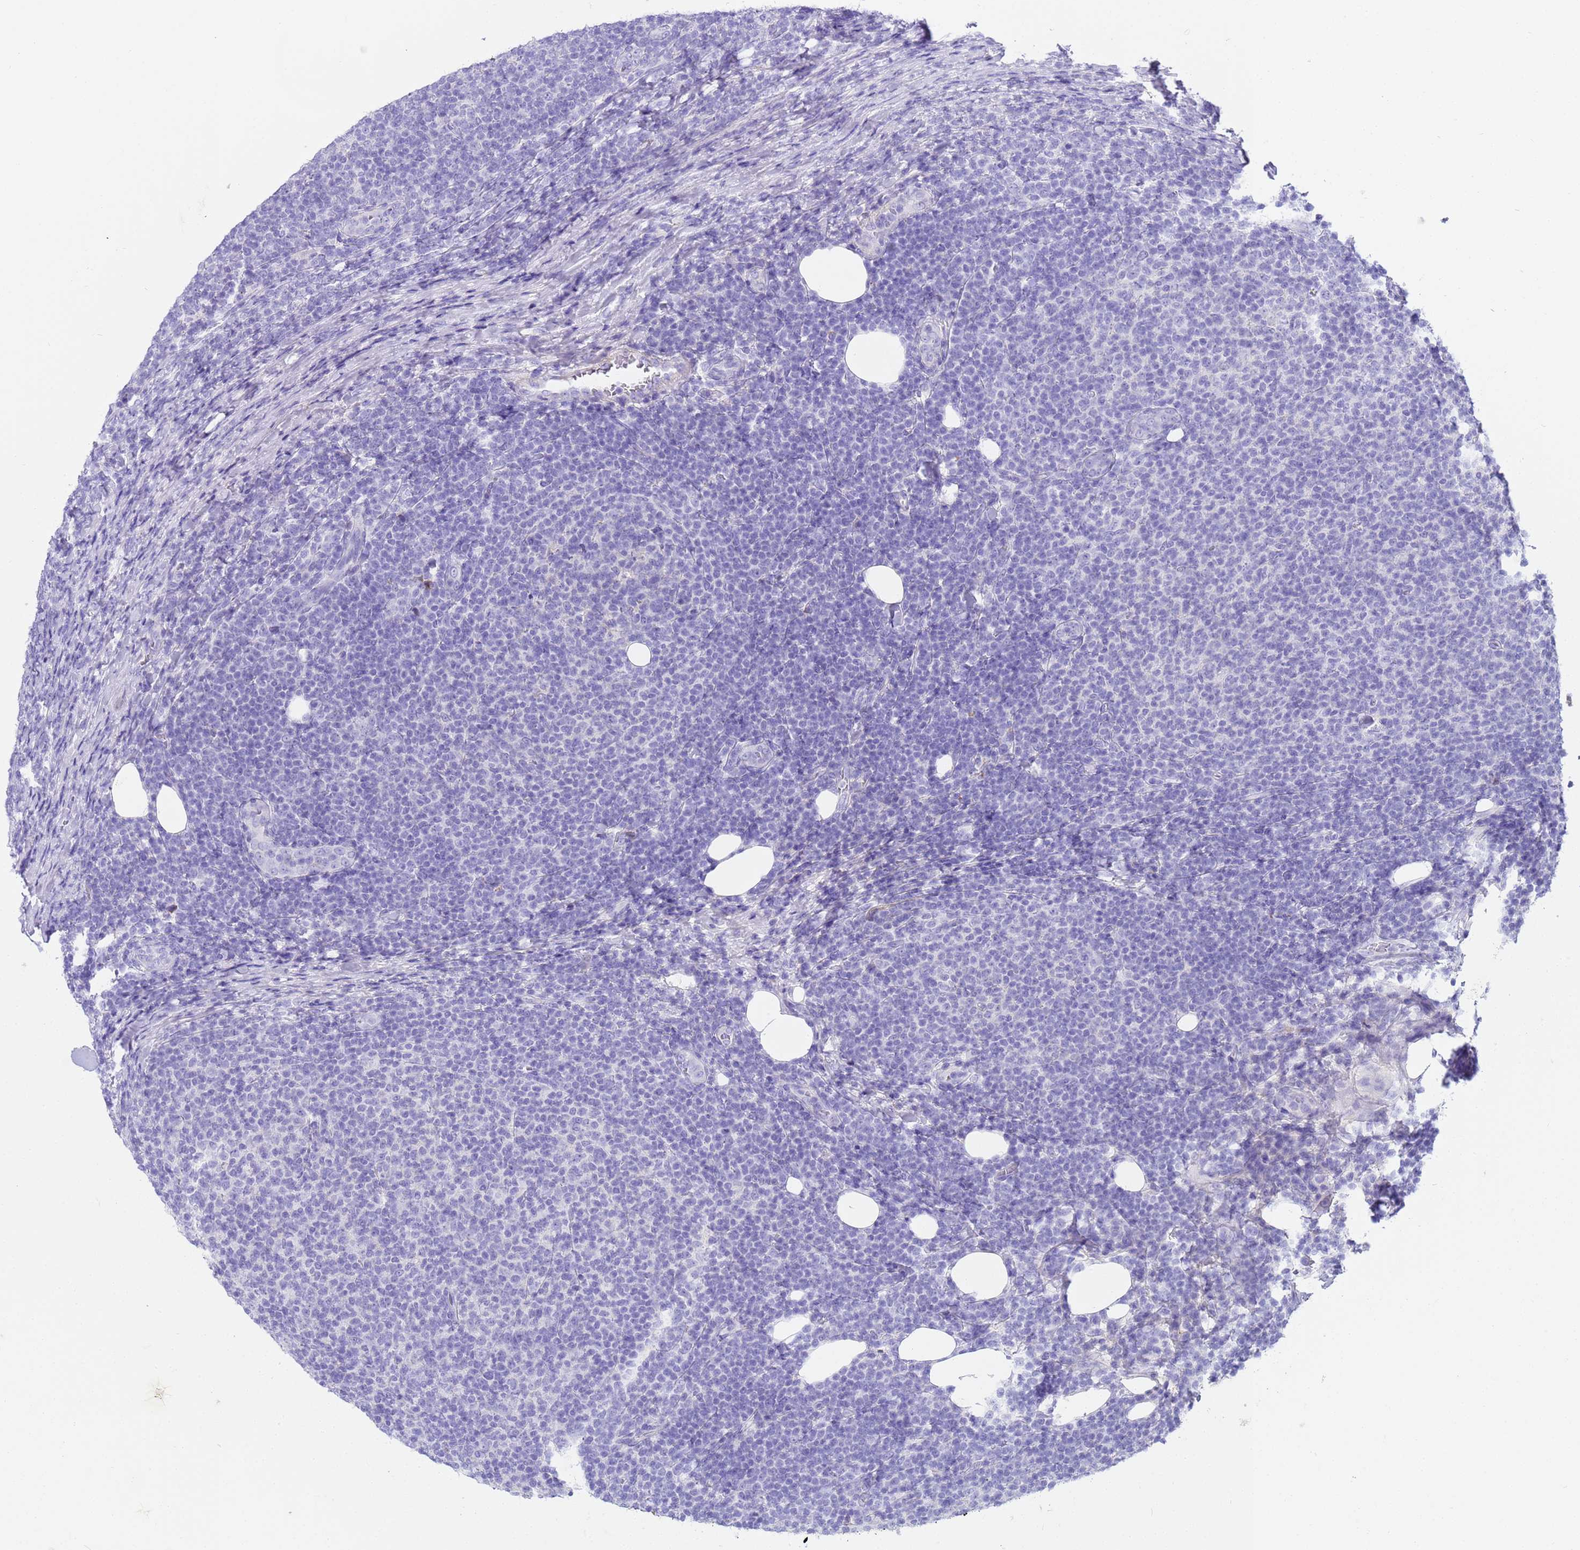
{"staining": {"intensity": "negative", "quantity": "none", "location": "none"}, "tissue": "lymphoma", "cell_type": "Tumor cells", "image_type": "cancer", "snomed": [{"axis": "morphology", "description": "Malignant lymphoma, non-Hodgkin's type, Low grade"}, {"axis": "topography", "description": "Lymph node"}], "caption": "Low-grade malignant lymphoma, non-Hodgkin's type was stained to show a protein in brown. There is no significant staining in tumor cells.", "gene": "CFHR2", "patient": {"sex": "male", "age": 66}}